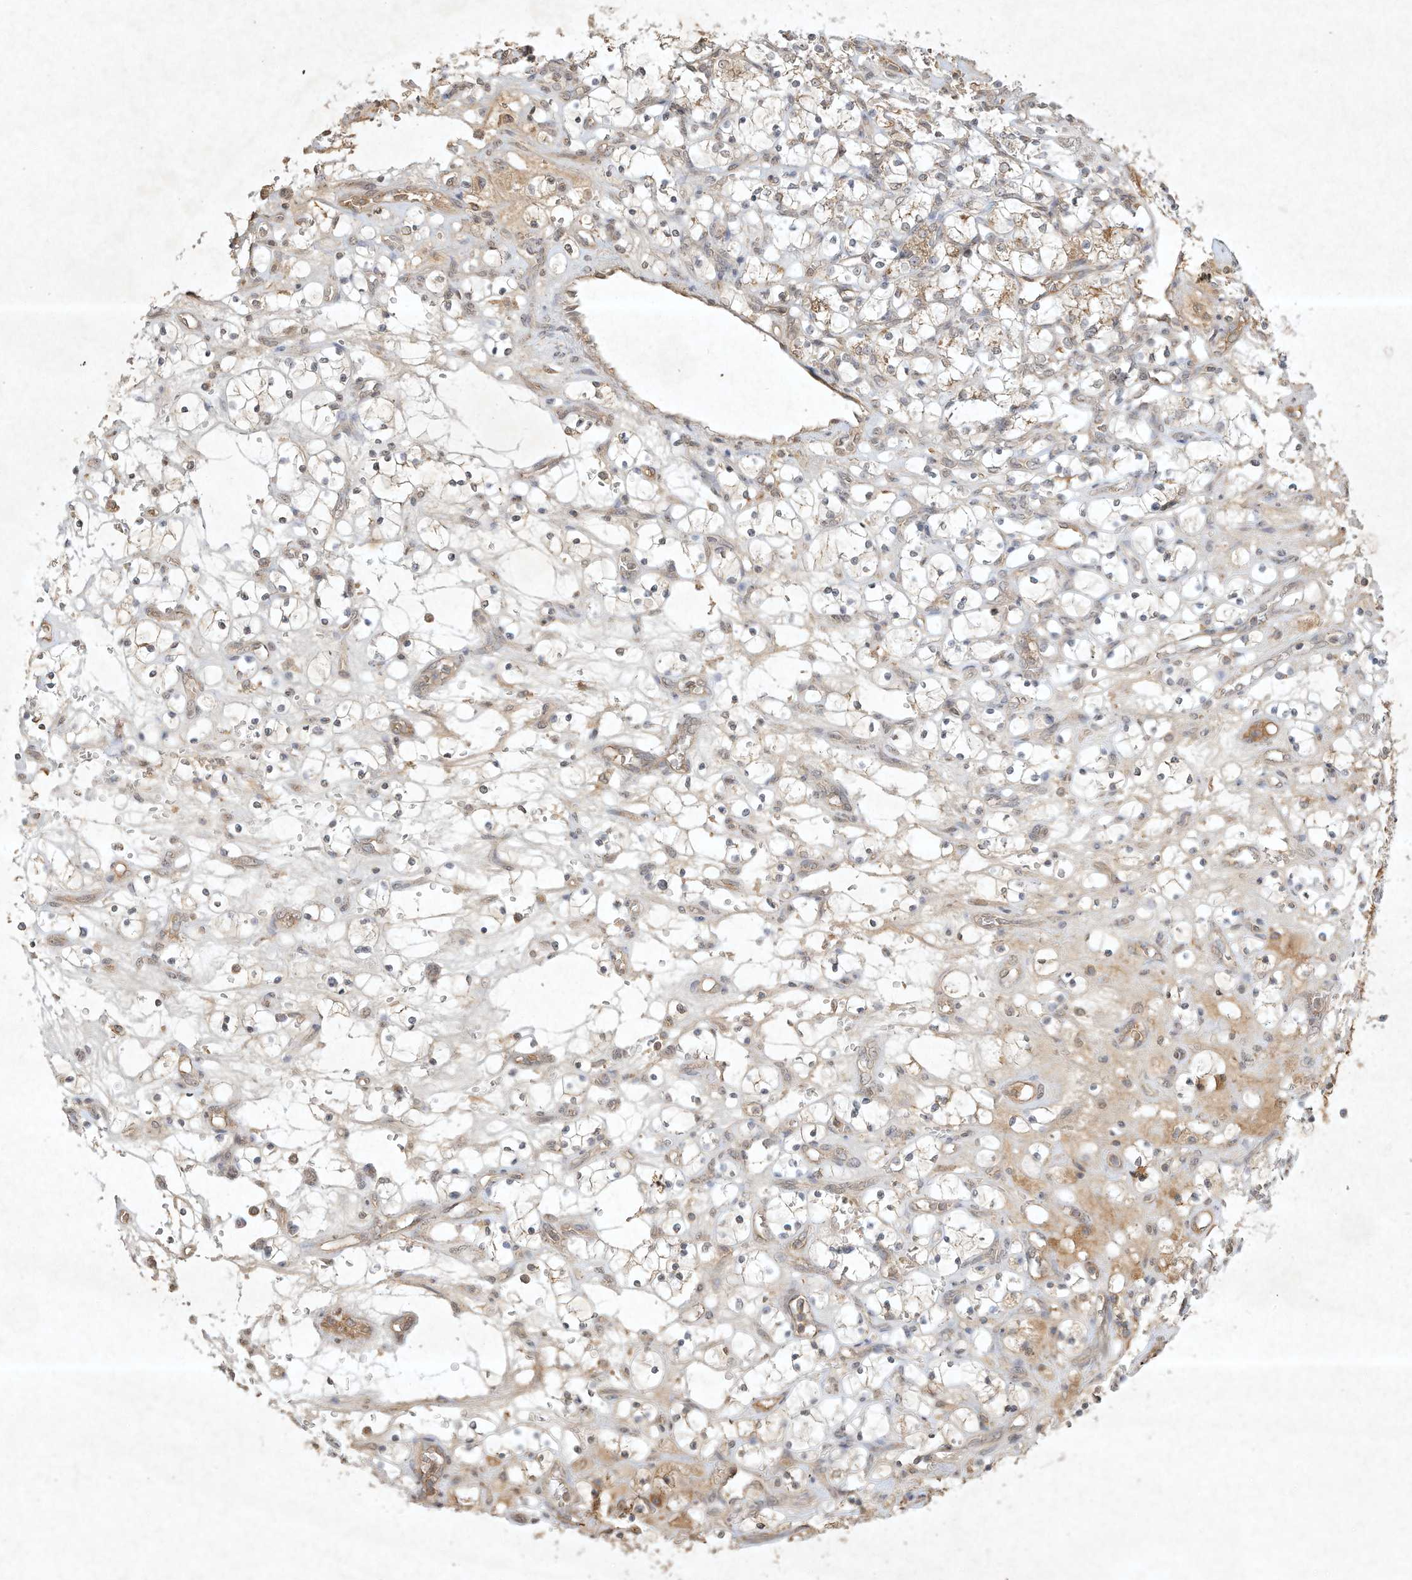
{"staining": {"intensity": "weak", "quantity": "<25%", "location": "cytoplasmic/membranous"}, "tissue": "renal cancer", "cell_type": "Tumor cells", "image_type": "cancer", "snomed": [{"axis": "morphology", "description": "Adenocarcinoma, NOS"}, {"axis": "topography", "description": "Kidney"}], "caption": "IHC micrograph of human renal cancer stained for a protein (brown), which shows no staining in tumor cells.", "gene": "BTRC", "patient": {"sex": "female", "age": 69}}